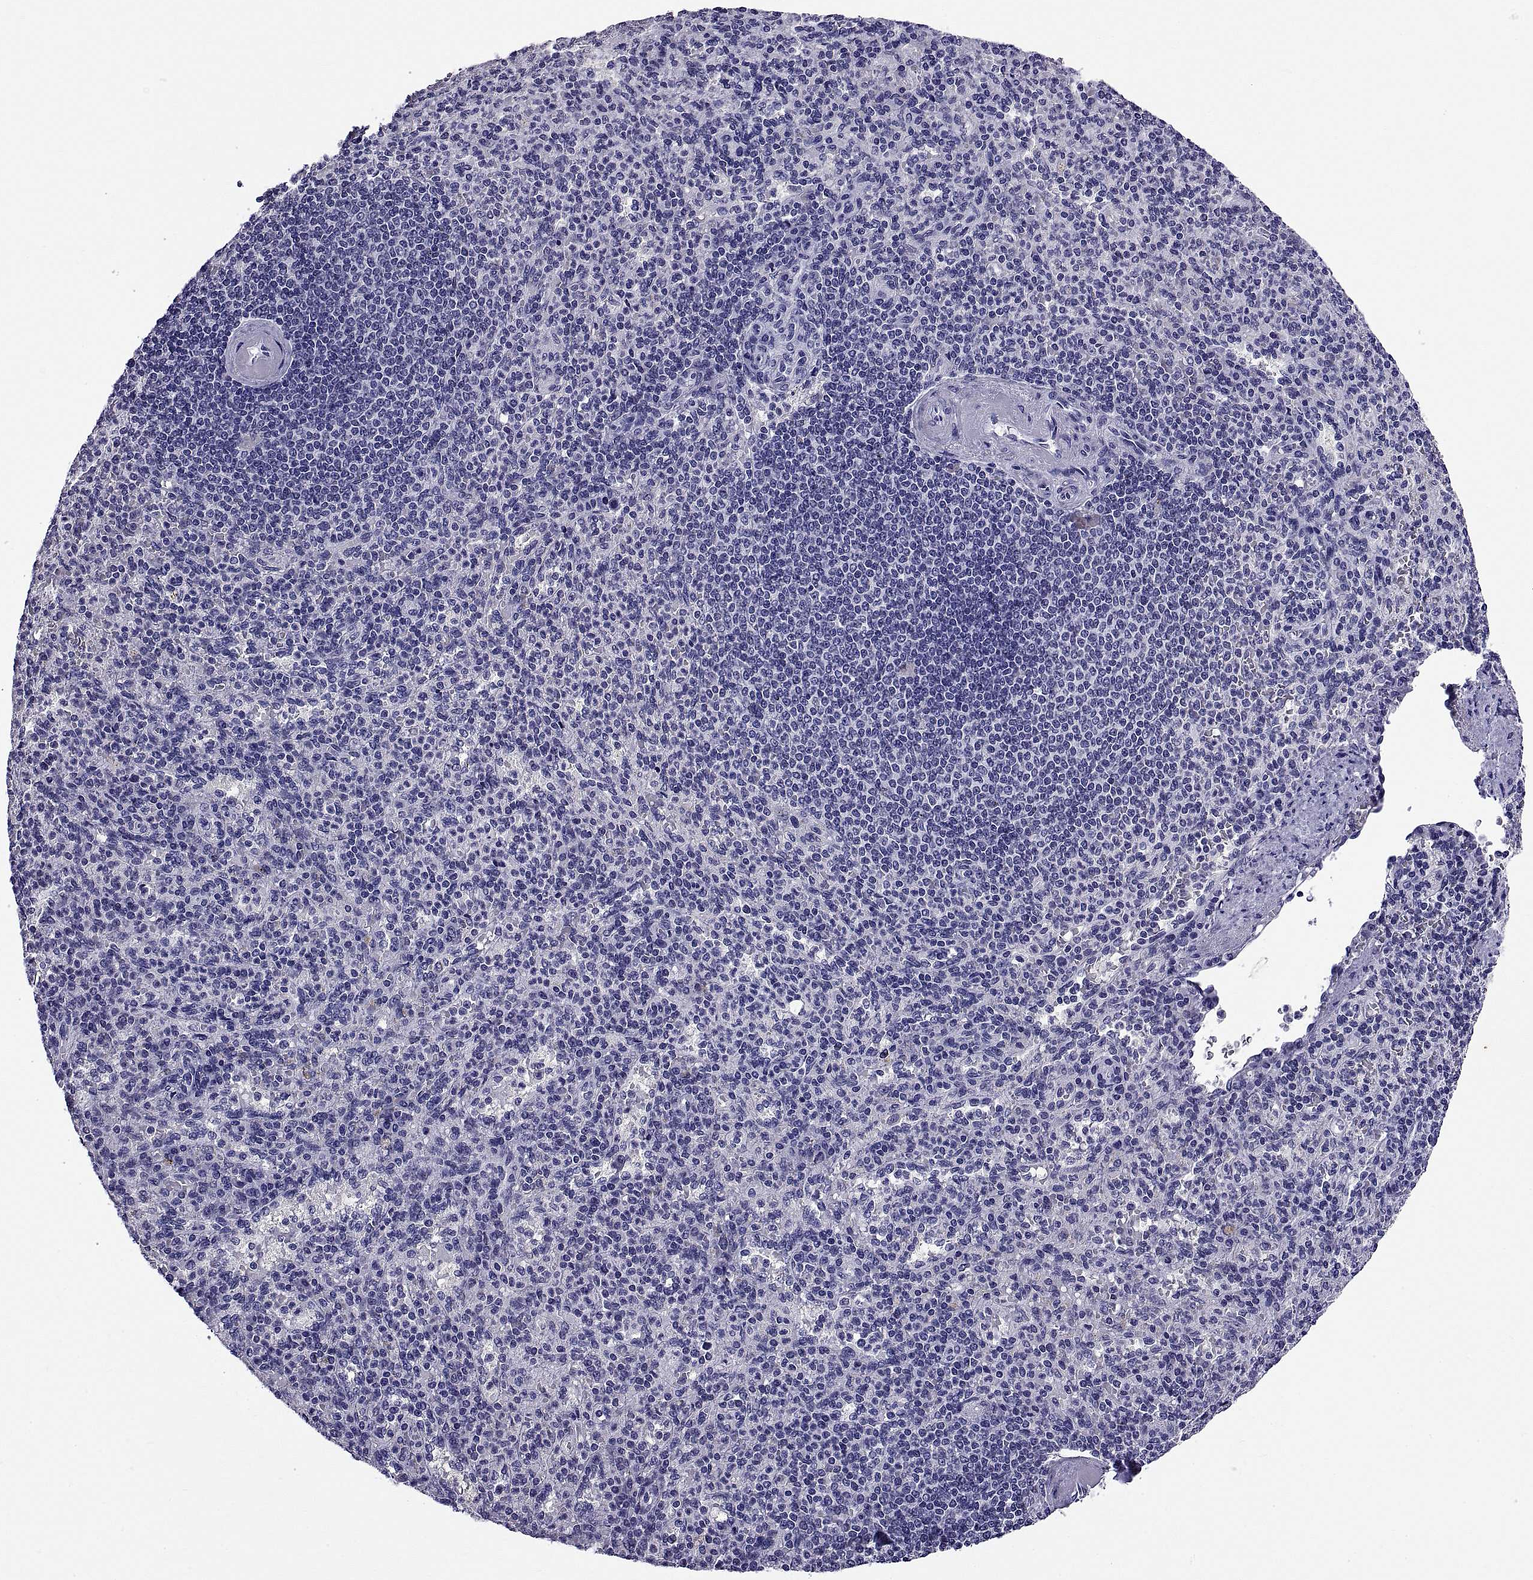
{"staining": {"intensity": "negative", "quantity": "none", "location": "none"}, "tissue": "spleen", "cell_type": "Cells in red pulp", "image_type": "normal", "snomed": [{"axis": "morphology", "description": "Normal tissue, NOS"}, {"axis": "topography", "description": "Spleen"}], "caption": "Cells in red pulp show no significant protein positivity in benign spleen. (DAB (3,3'-diaminobenzidine) IHC, high magnification).", "gene": "TGFBR3L", "patient": {"sex": "female", "age": 74}}